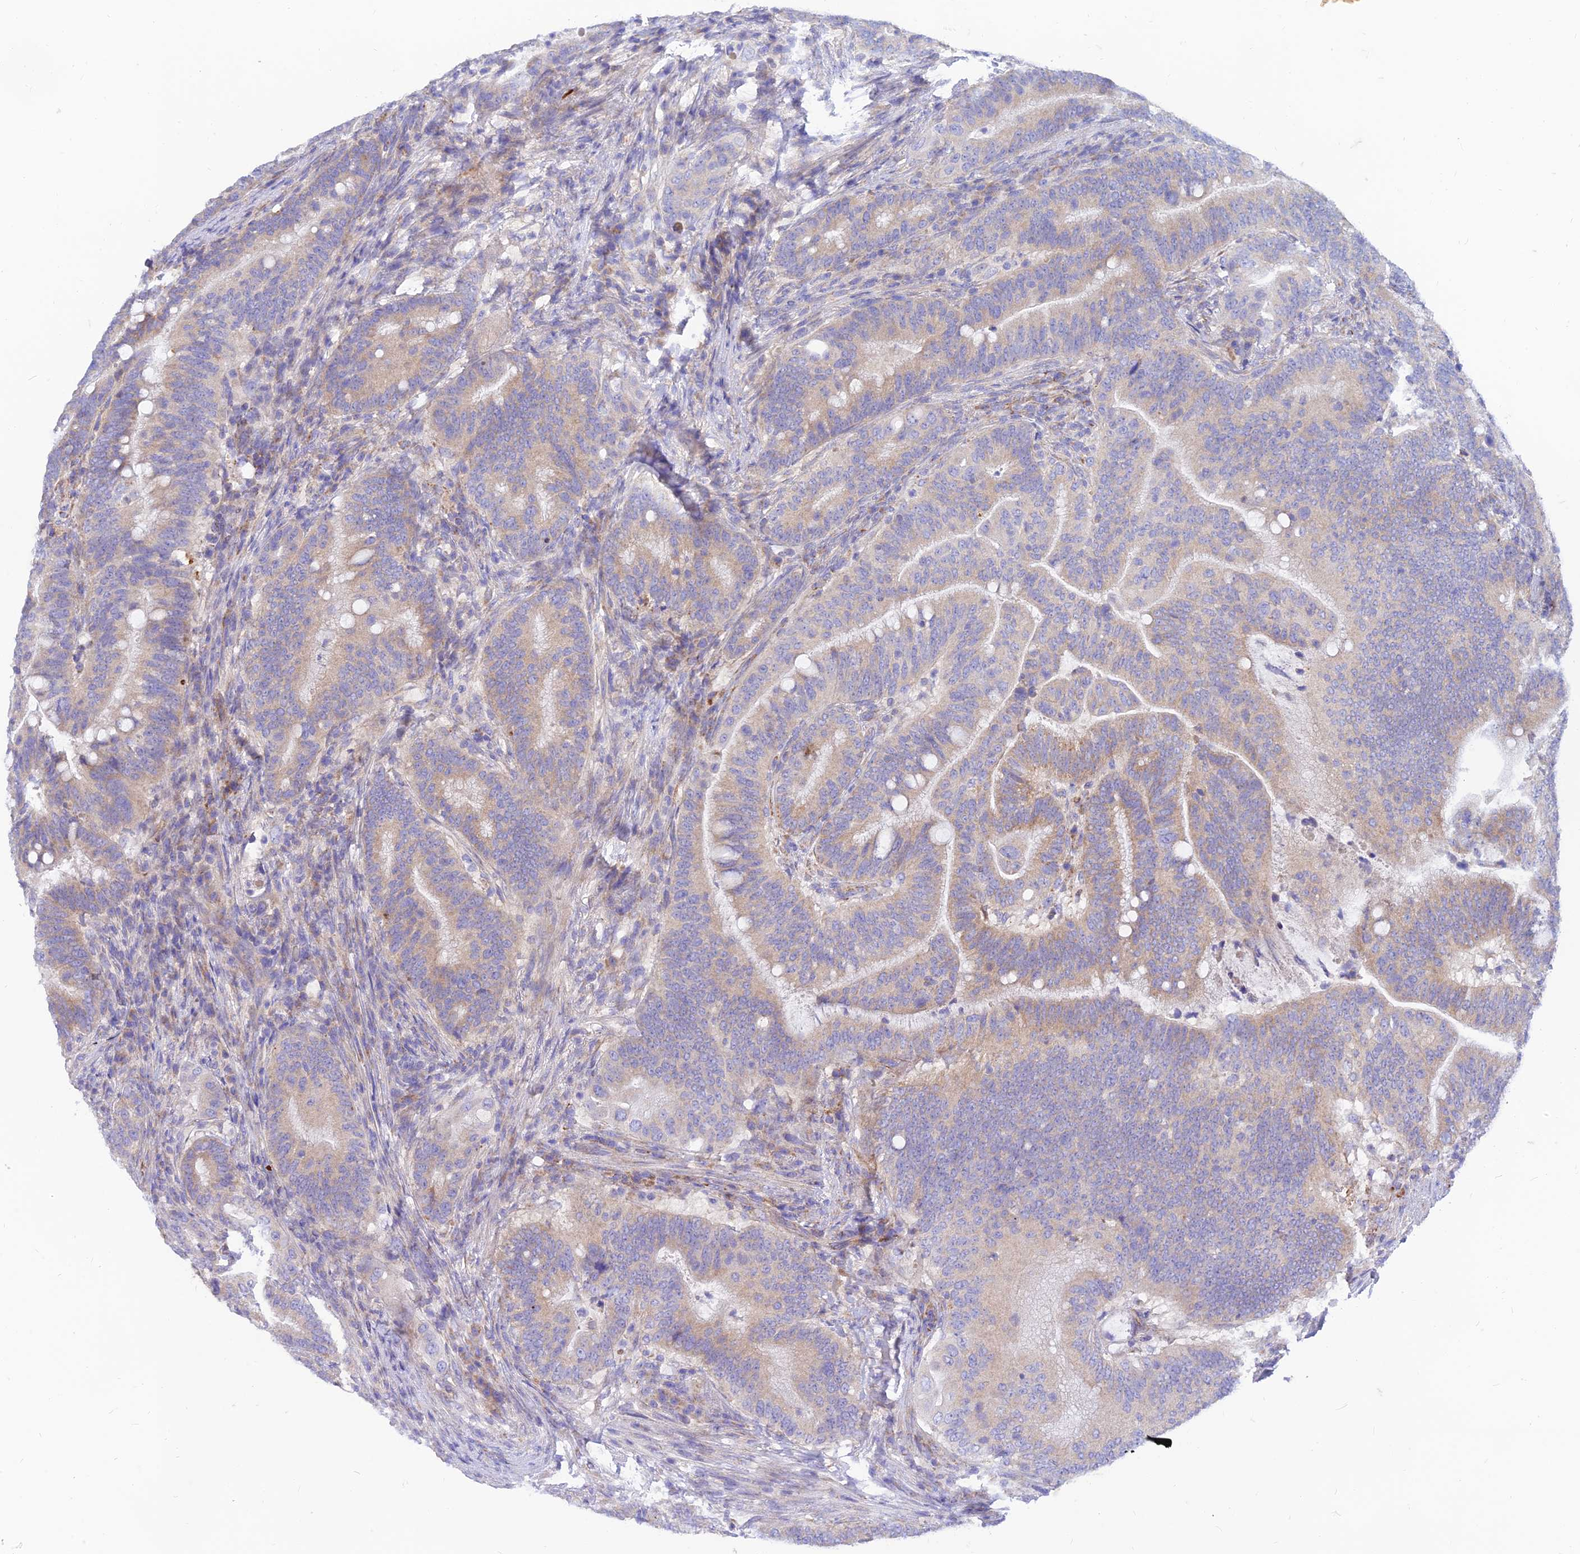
{"staining": {"intensity": "moderate", "quantity": "25%-75%", "location": "cytoplasmic/membranous"}, "tissue": "colorectal cancer", "cell_type": "Tumor cells", "image_type": "cancer", "snomed": [{"axis": "morphology", "description": "Adenocarcinoma, NOS"}, {"axis": "topography", "description": "Colon"}], "caption": "Tumor cells reveal medium levels of moderate cytoplasmic/membranous staining in approximately 25%-75% of cells in human colorectal adenocarcinoma.", "gene": "TMEM30B", "patient": {"sex": "female", "age": 66}}